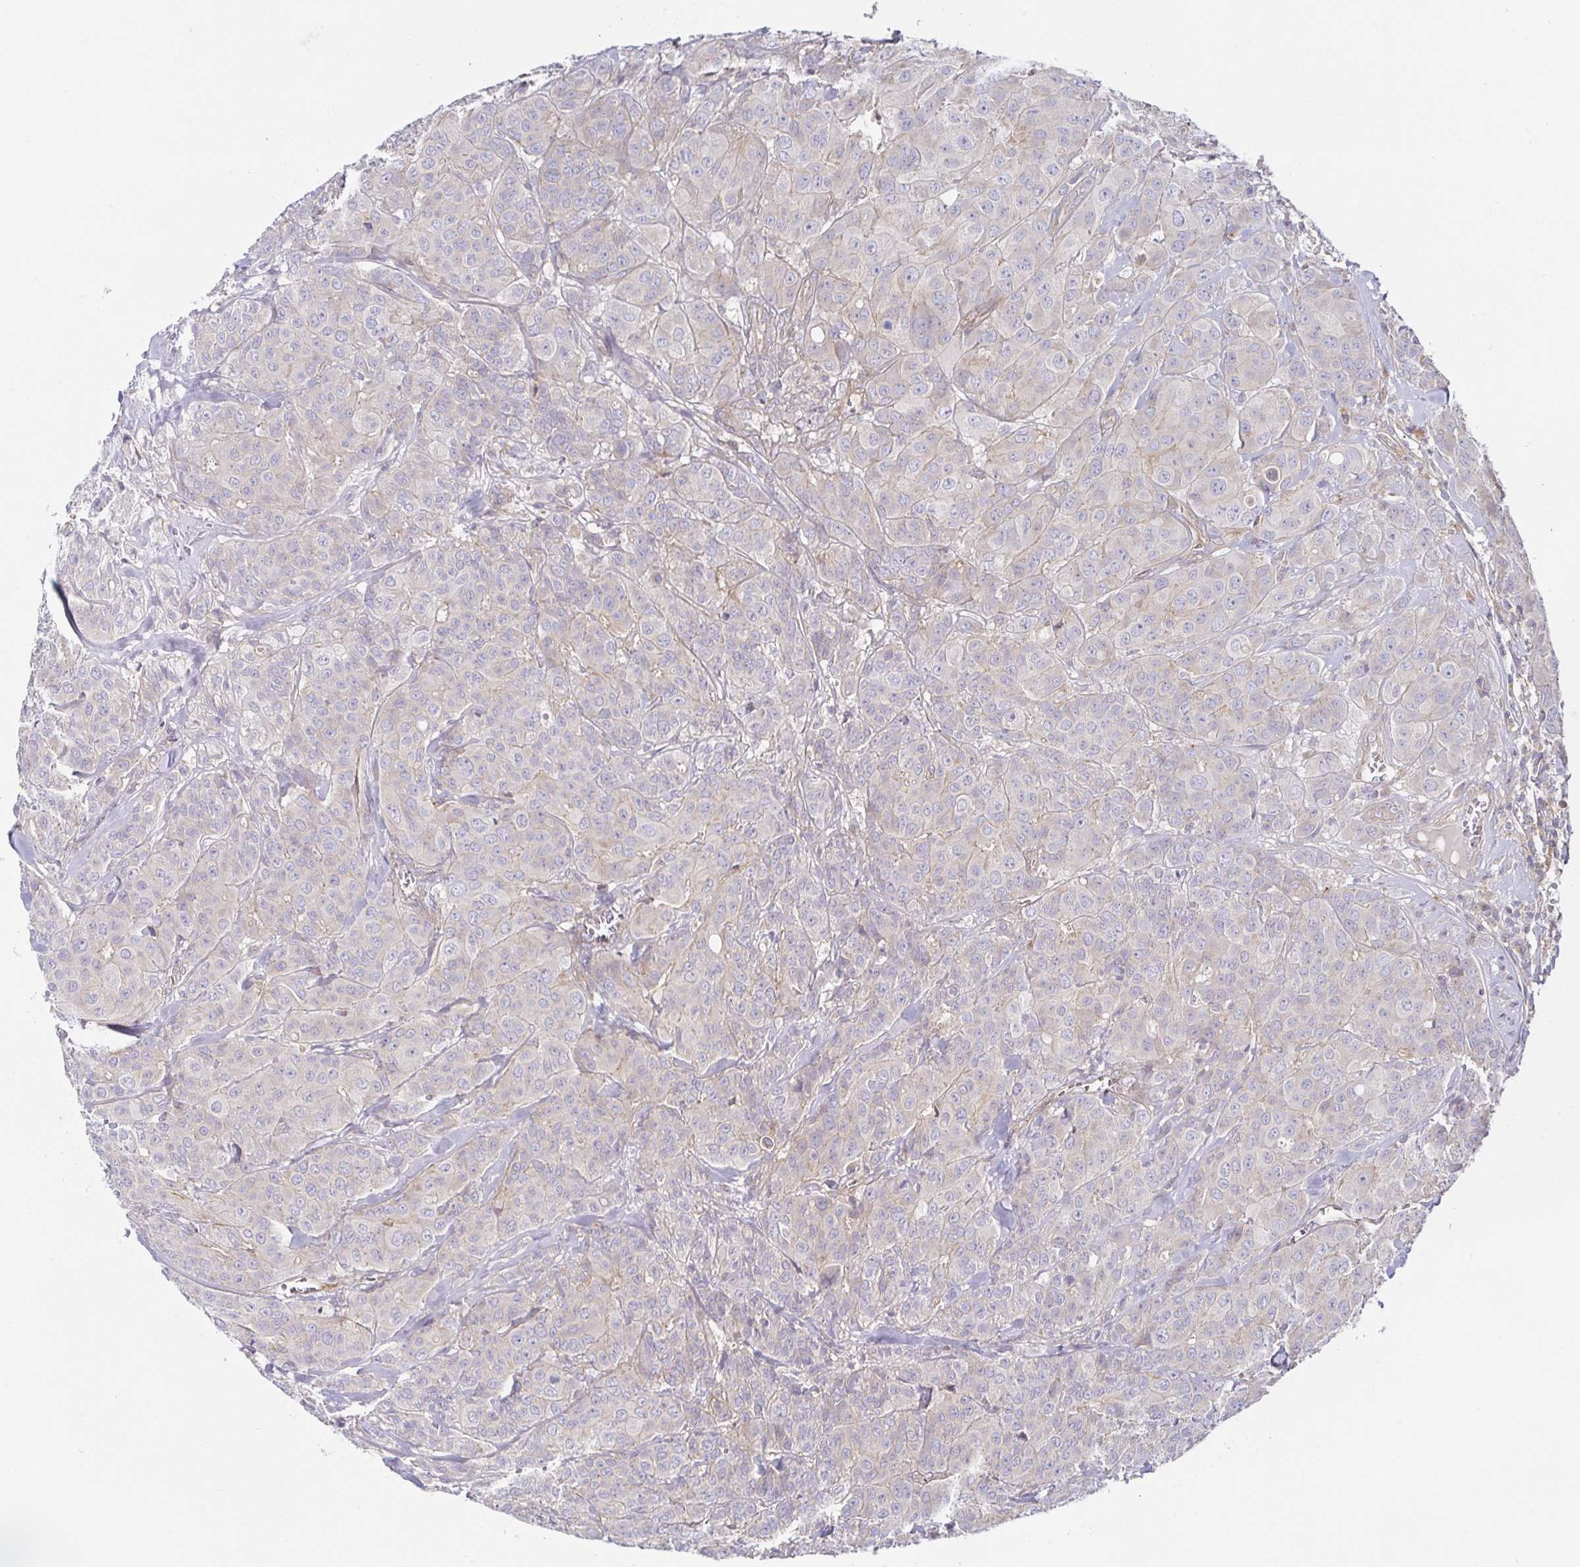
{"staining": {"intensity": "weak", "quantity": "<25%", "location": "cytoplasmic/membranous"}, "tissue": "breast cancer", "cell_type": "Tumor cells", "image_type": "cancer", "snomed": [{"axis": "morphology", "description": "Normal tissue, NOS"}, {"axis": "morphology", "description": "Duct carcinoma"}, {"axis": "topography", "description": "Breast"}], "caption": "This is an immunohistochemistry (IHC) histopathology image of breast cancer (infiltrating ductal carcinoma). There is no staining in tumor cells.", "gene": "METTL22", "patient": {"sex": "female", "age": 43}}